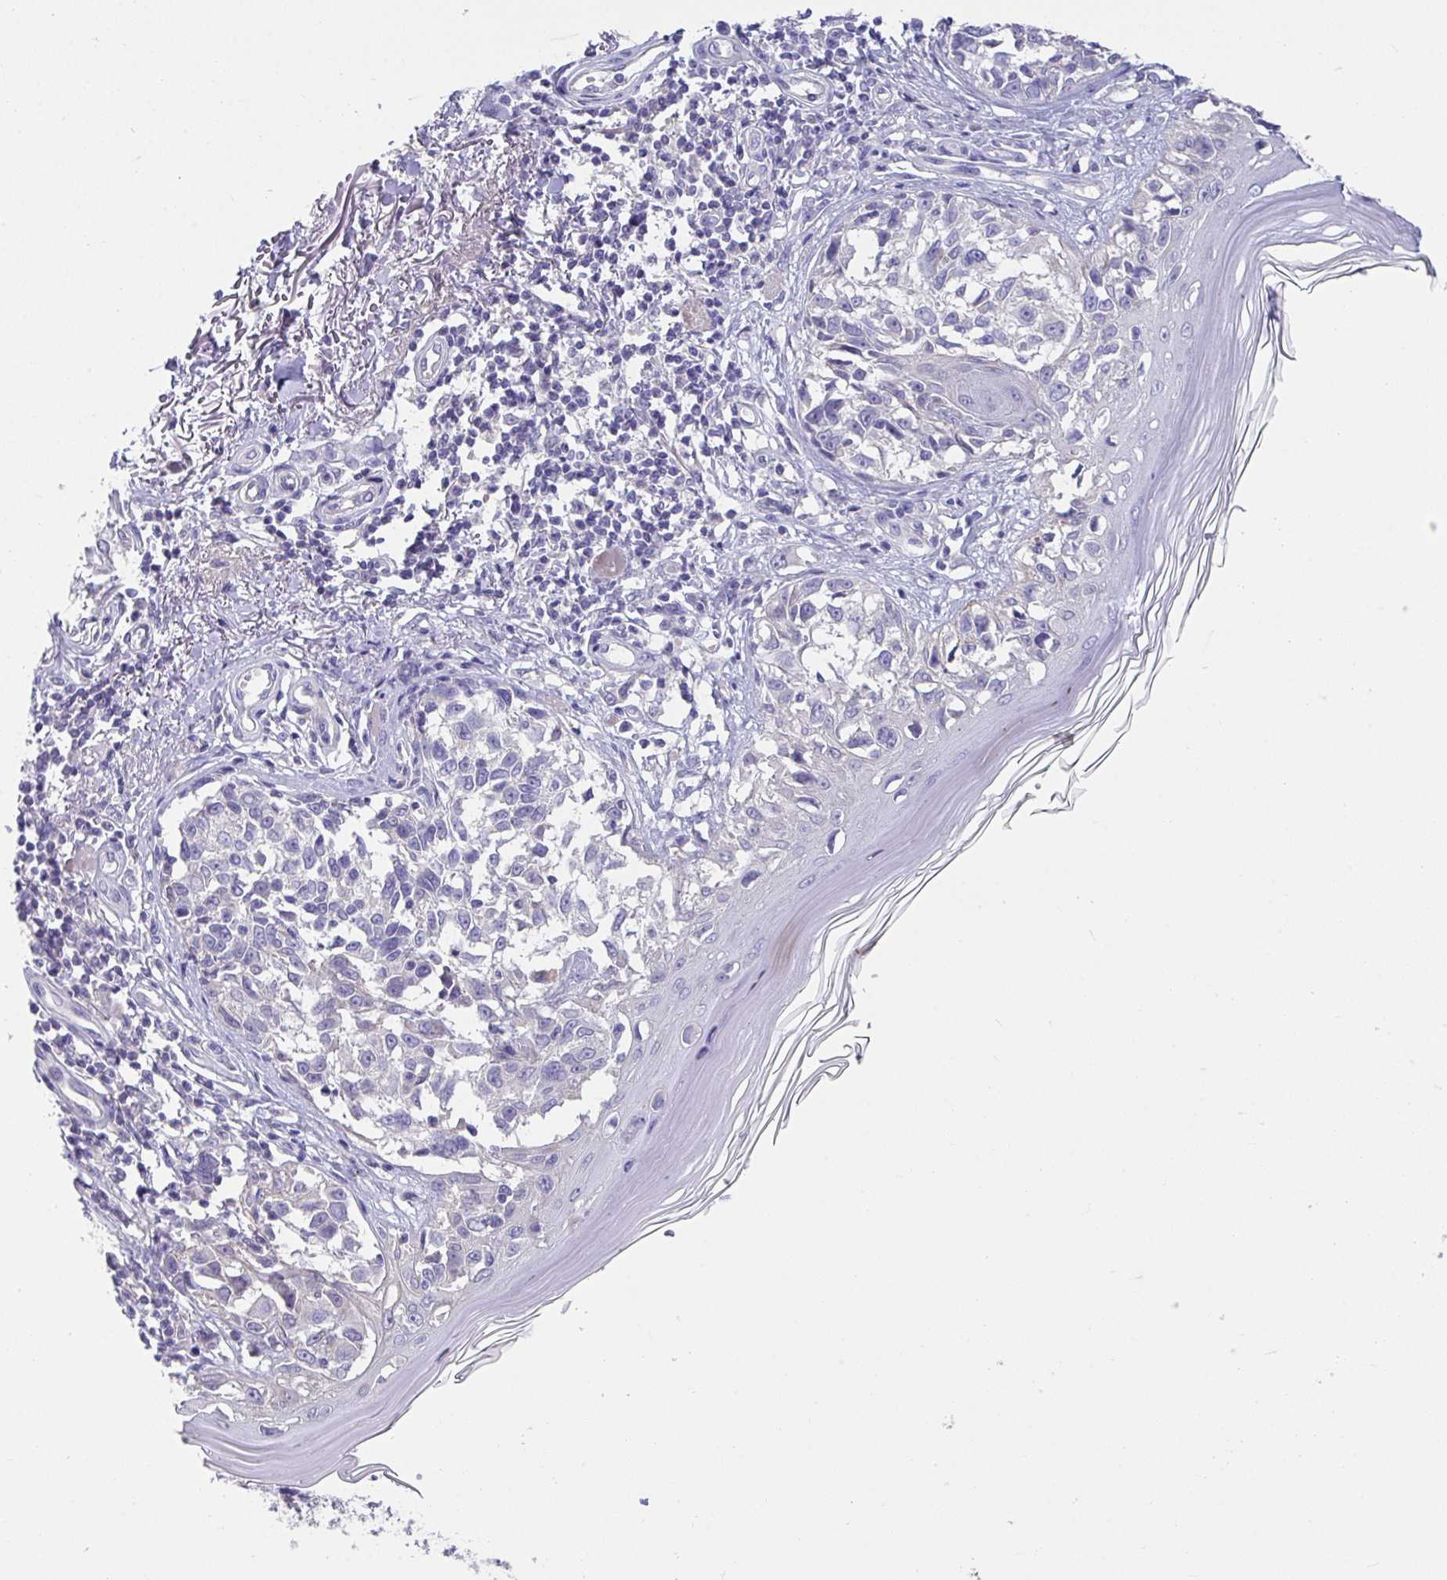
{"staining": {"intensity": "negative", "quantity": "none", "location": "none"}, "tissue": "melanoma", "cell_type": "Tumor cells", "image_type": "cancer", "snomed": [{"axis": "morphology", "description": "Malignant melanoma, NOS"}, {"axis": "topography", "description": "Skin"}], "caption": "A histopathology image of melanoma stained for a protein exhibits no brown staining in tumor cells. (DAB immunohistochemistry (IHC) visualized using brightfield microscopy, high magnification).", "gene": "CXCR1", "patient": {"sex": "male", "age": 73}}